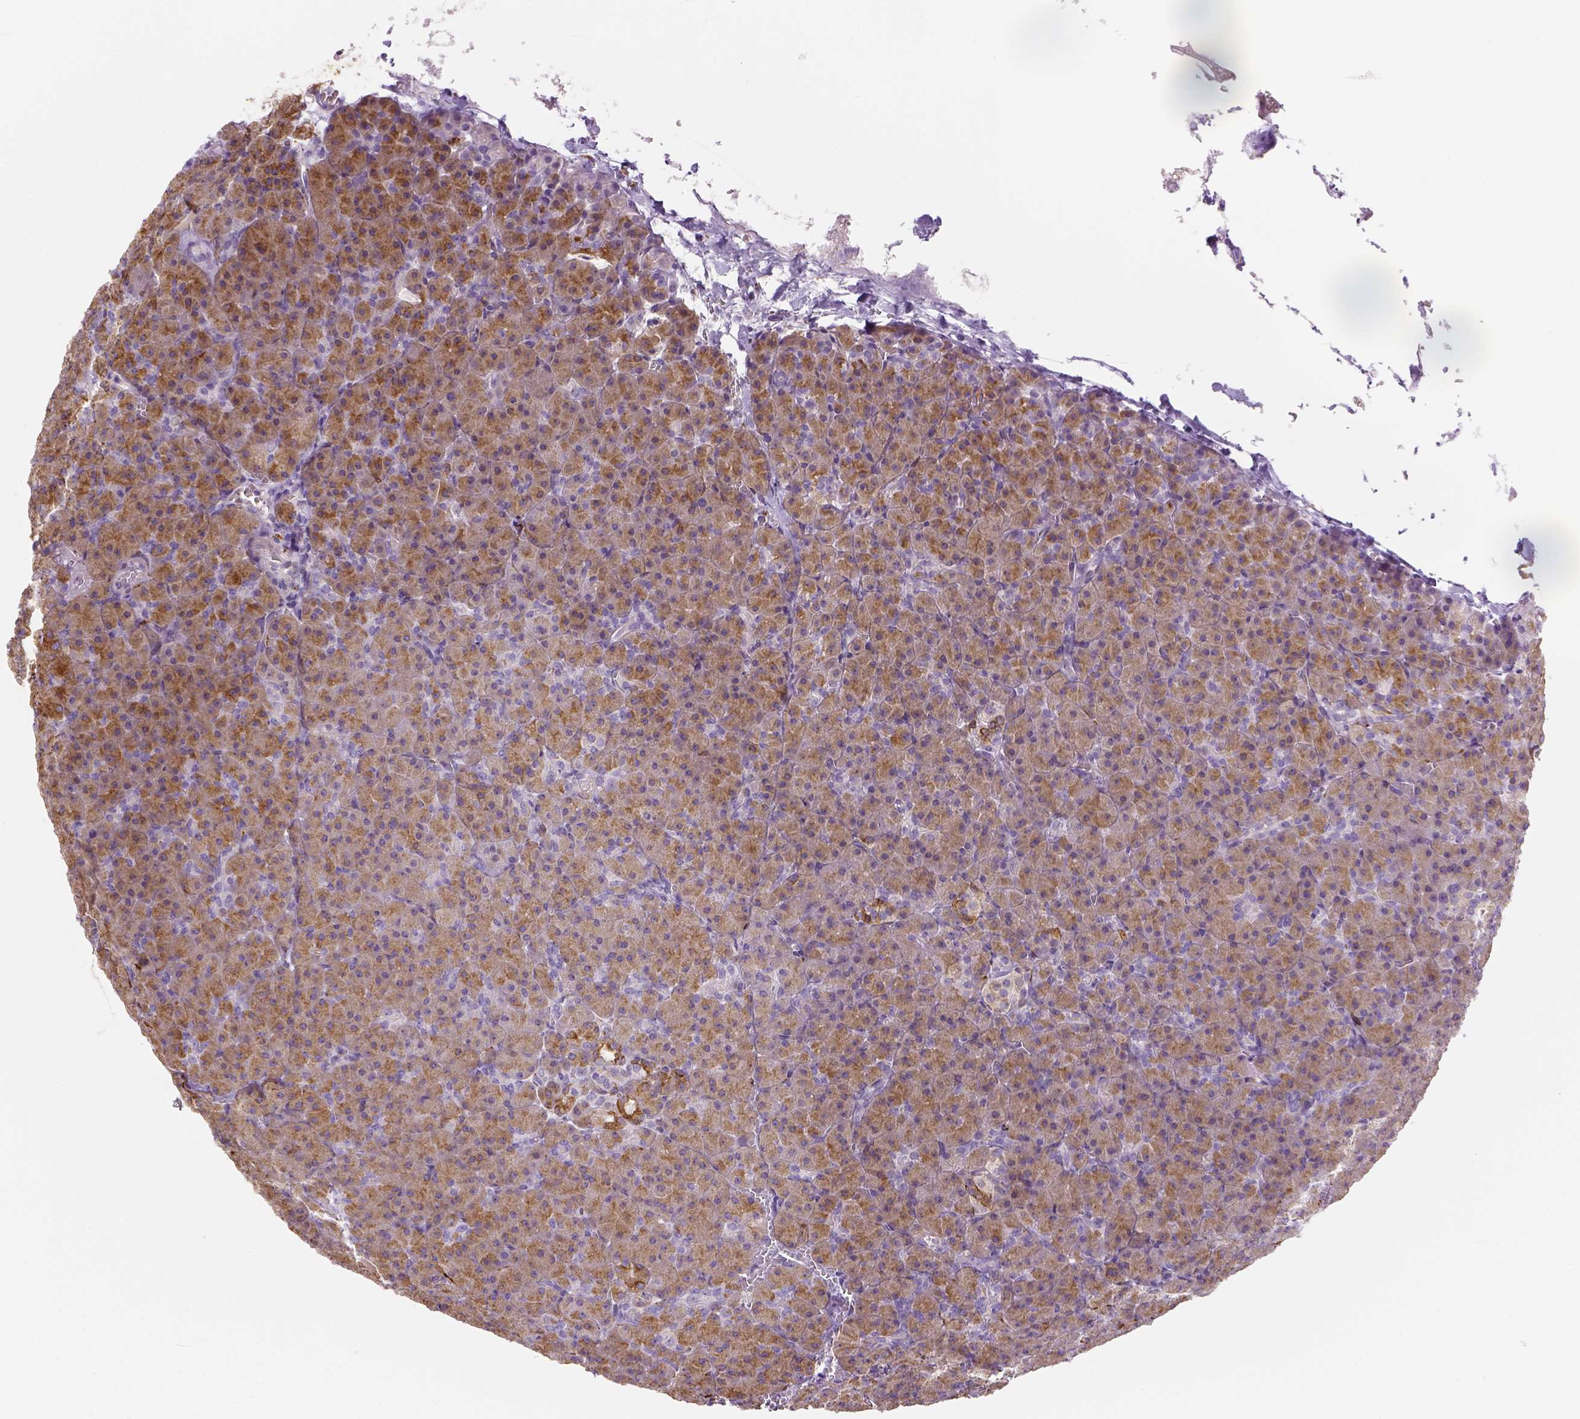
{"staining": {"intensity": "strong", "quantity": ">75%", "location": "cytoplasmic/membranous"}, "tissue": "pancreas", "cell_type": "Exocrine glandular cells", "image_type": "normal", "snomed": [{"axis": "morphology", "description": "Normal tissue, NOS"}, {"axis": "topography", "description": "Pancreas"}], "caption": "Benign pancreas shows strong cytoplasmic/membranous positivity in about >75% of exocrine glandular cells, visualized by immunohistochemistry. The staining was performed using DAB (3,3'-diaminobenzidine) to visualize the protein expression in brown, while the nuclei were stained in blue with hematoxylin (Magnification: 20x).", "gene": "CACNB1", "patient": {"sex": "female", "age": 74}}